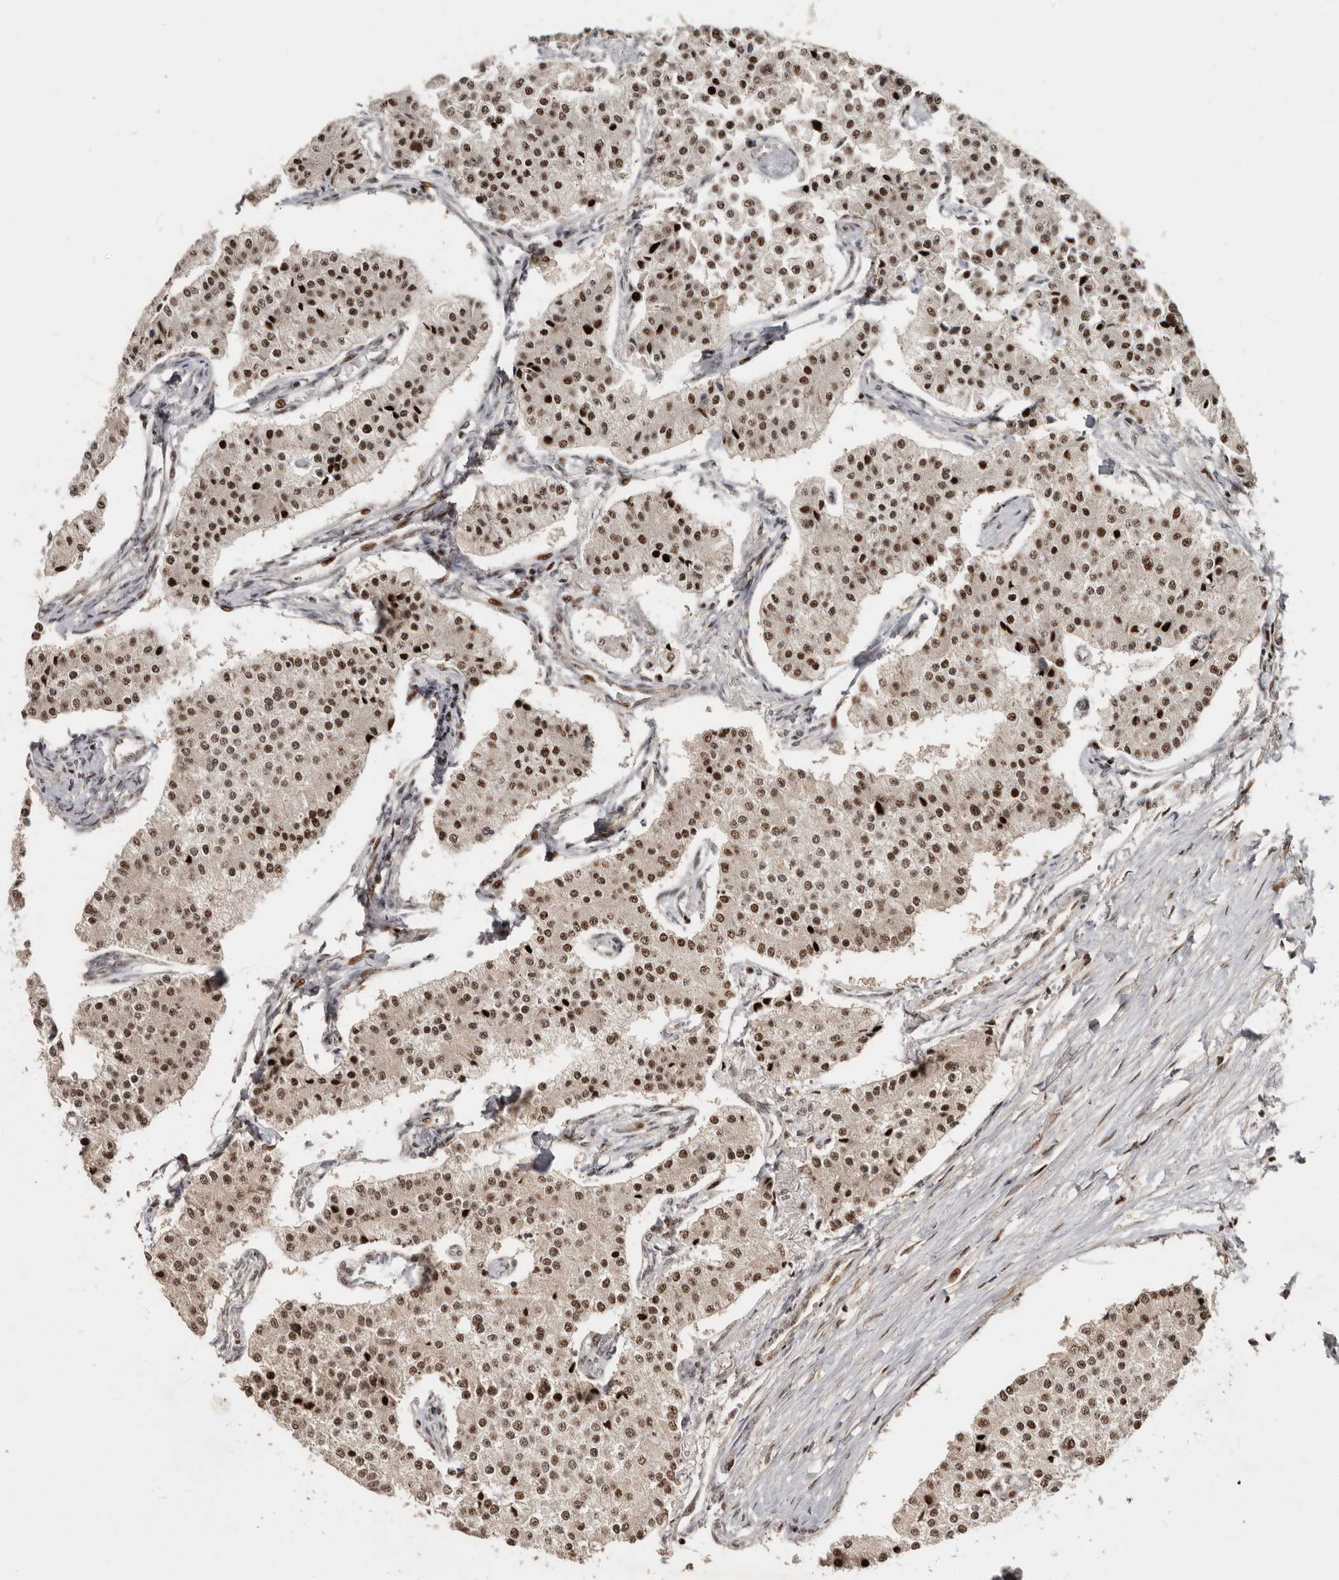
{"staining": {"intensity": "moderate", "quantity": ">75%", "location": "nuclear"}, "tissue": "carcinoid", "cell_type": "Tumor cells", "image_type": "cancer", "snomed": [{"axis": "morphology", "description": "Carcinoid, malignant, NOS"}, {"axis": "topography", "description": "Colon"}], "caption": "Moderate nuclear staining for a protein is identified in approximately >75% of tumor cells of carcinoid (malignant) using IHC.", "gene": "GPBP1L1", "patient": {"sex": "female", "age": 52}}